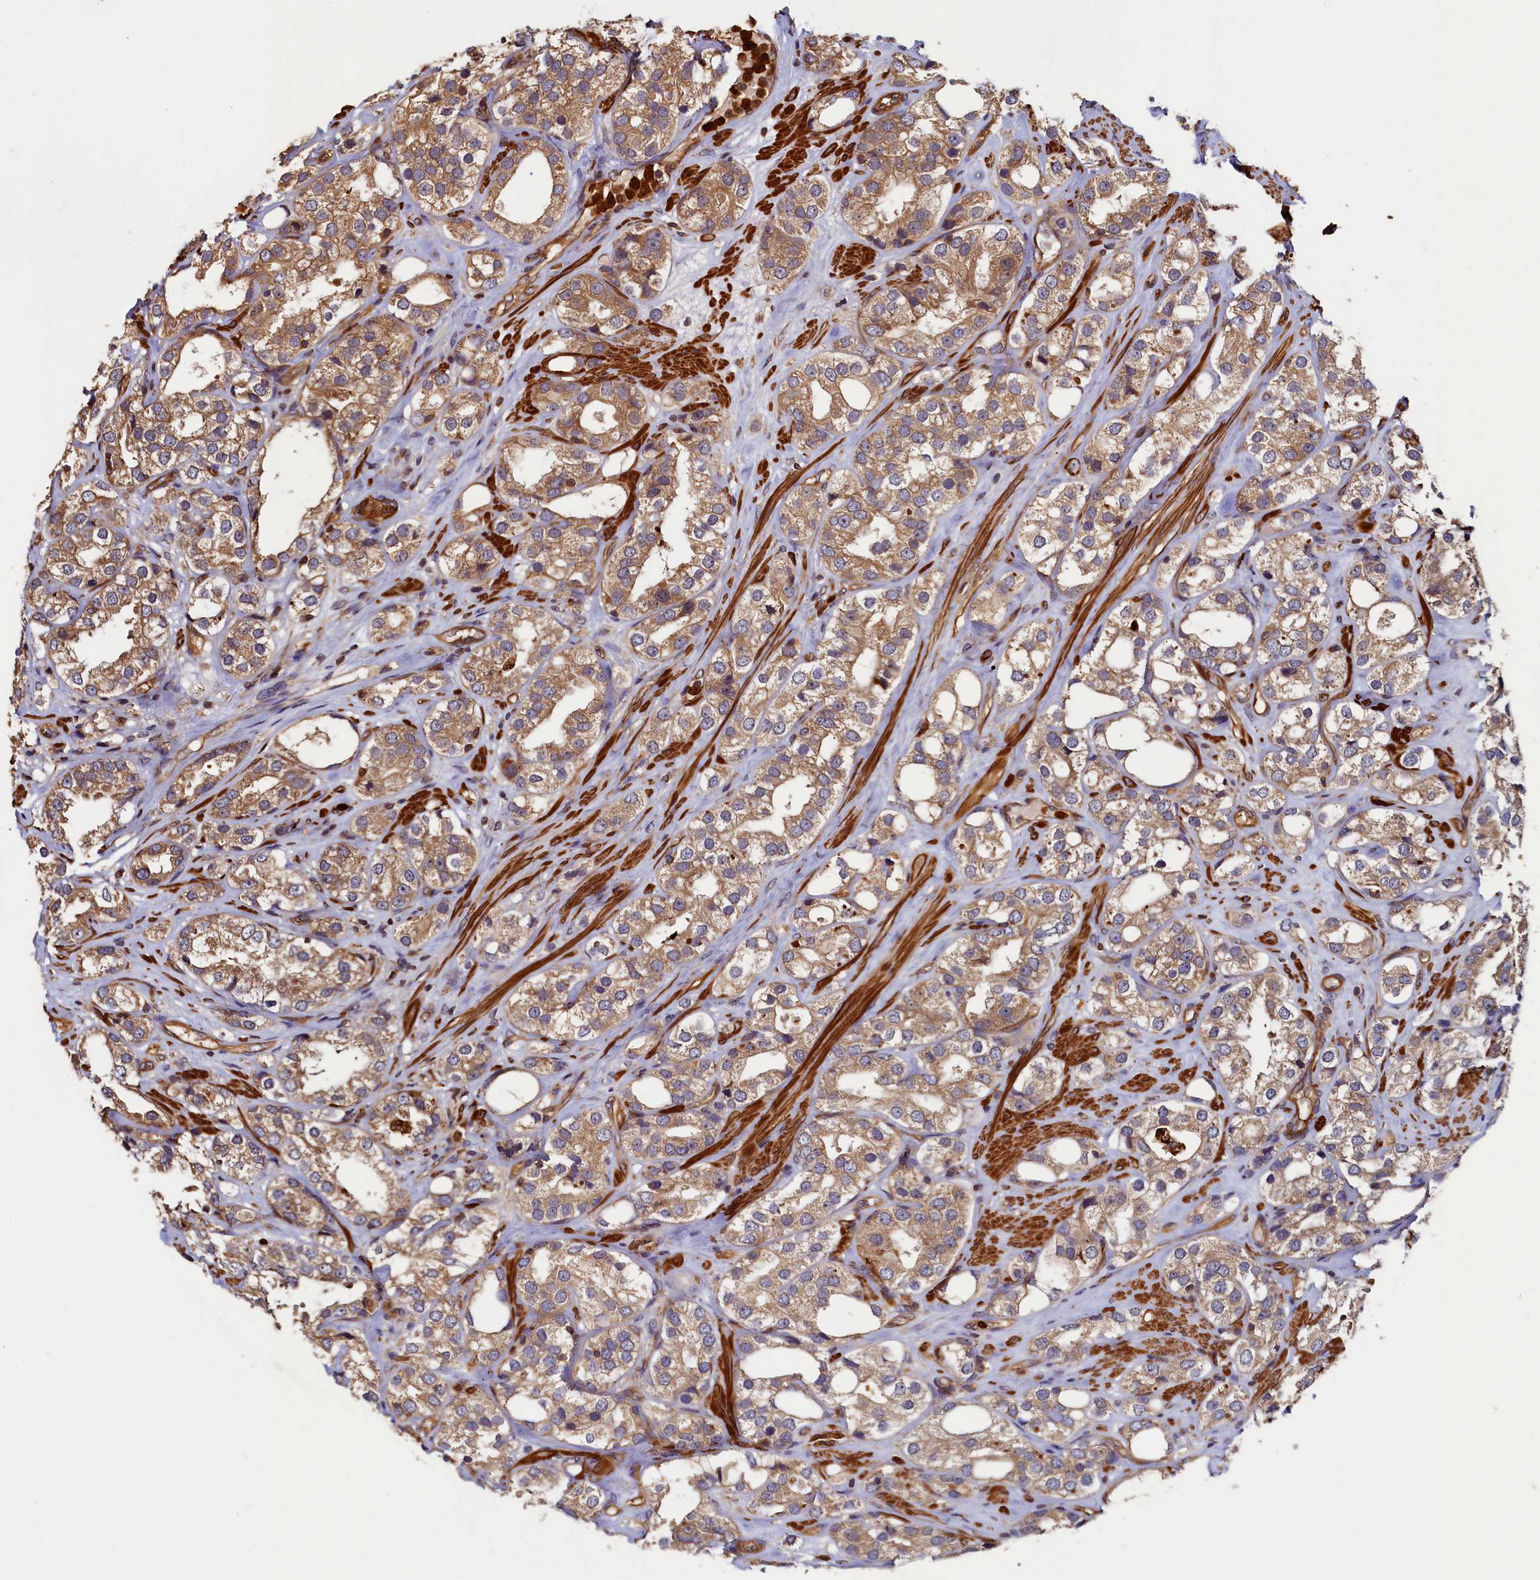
{"staining": {"intensity": "moderate", "quantity": ">75%", "location": "cytoplasmic/membranous"}, "tissue": "prostate cancer", "cell_type": "Tumor cells", "image_type": "cancer", "snomed": [{"axis": "morphology", "description": "Adenocarcinoma, NOS"}, {"axis": "topography", "description": "Prostate"}], "caption": "High-power microscopy captured an IHC histopathology image of prostate cancer, revealing moderate cytoplasmic/membranous expression in approximately >75% of tumor cells. The protein is stained brown, and the nuclei are stained in blue (DAB (3,3'-diaminobenzidine) IHC with brightfield microscopy, high magnification).", "gene": "CCDC102B", "patient": {"sex": "male", "age": 79}}